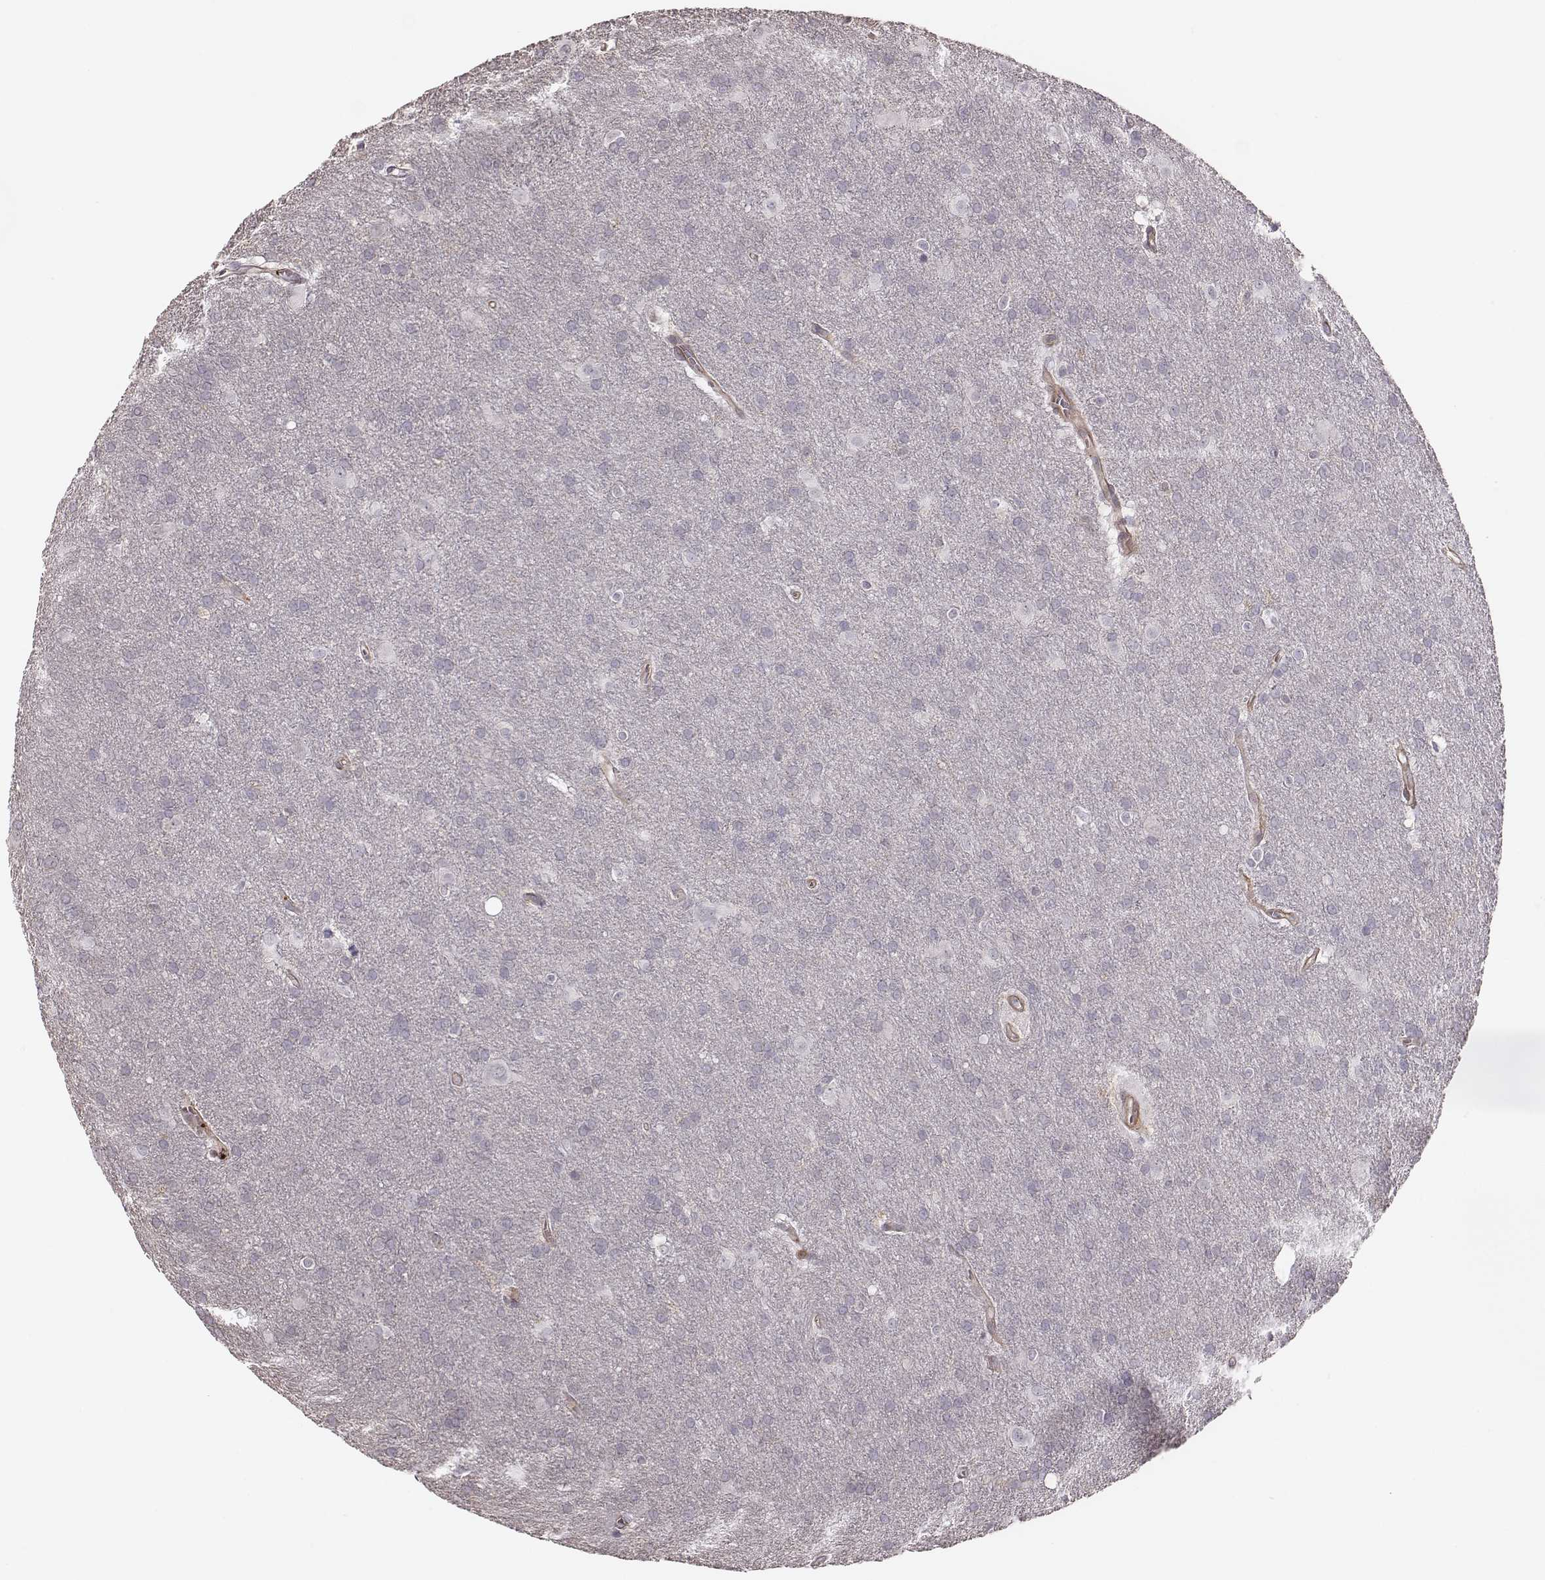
{"staining": {"intensity": "negative", "quantity": "none", "location": "none"}, "tissue": "glioma", "cell_type": "Tumor cells", "image_type": "cancer", "snomed": [{"axis": "morphology", "description": "Glioma, malignant, Low grade"}, {"axis": "topography", "description": "Brain"}], "caption": "The photomicrograph reveals no significant expression in tumor cells of malignant glioma (low-grade). (Stains: DAB (3,3'-diaminobenzidine) immunohistochemistry (IHC) with hematoxylin counter stain, Microscopy: brightfield microscopy at high magnification).", "gene": "ZYX", "patient": {"sex": "male", "age": 58}}